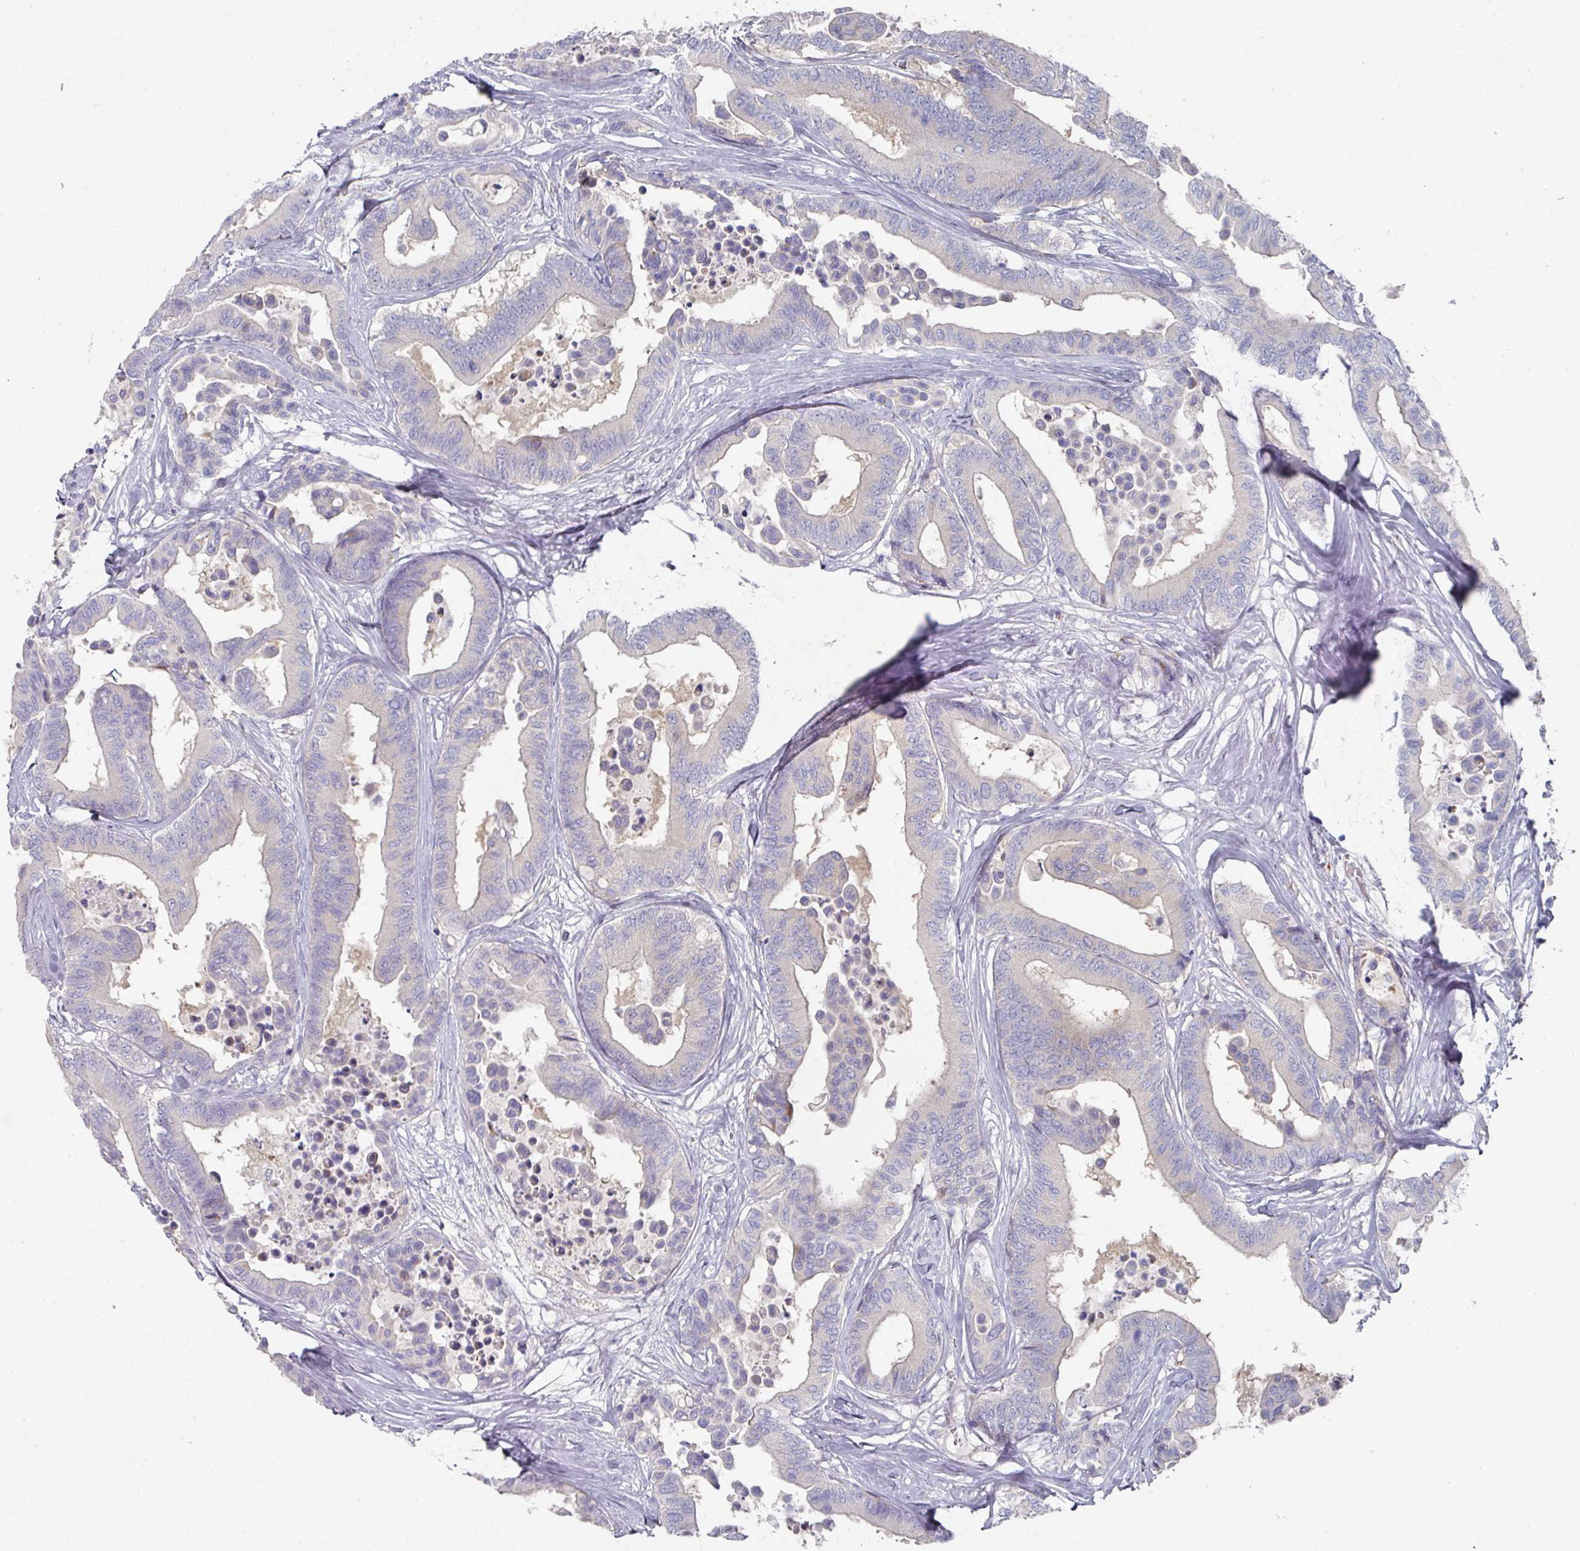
{"staining": {"intensity": "negative", "quantity": "none", "location": "none"}, "tissue": "colorectal cancer", "cell_type": "Tumor cells", "image_type": "cancer", "snomed": [{"axis": "morphology", "description": "Normal tissue, NOS"}, {"axis": "morphology", "description": "Adenocarcinoma, NOS"}, {"axis": "topography", "description": "Colon"}], "caption": "There is no significant expression in tumor cells of colorectal cancer (adenocarcinoma). Nuclei are stained in blue.", "gene": "NT5C1A", "patient": {"sex": "male", "age": 82}}